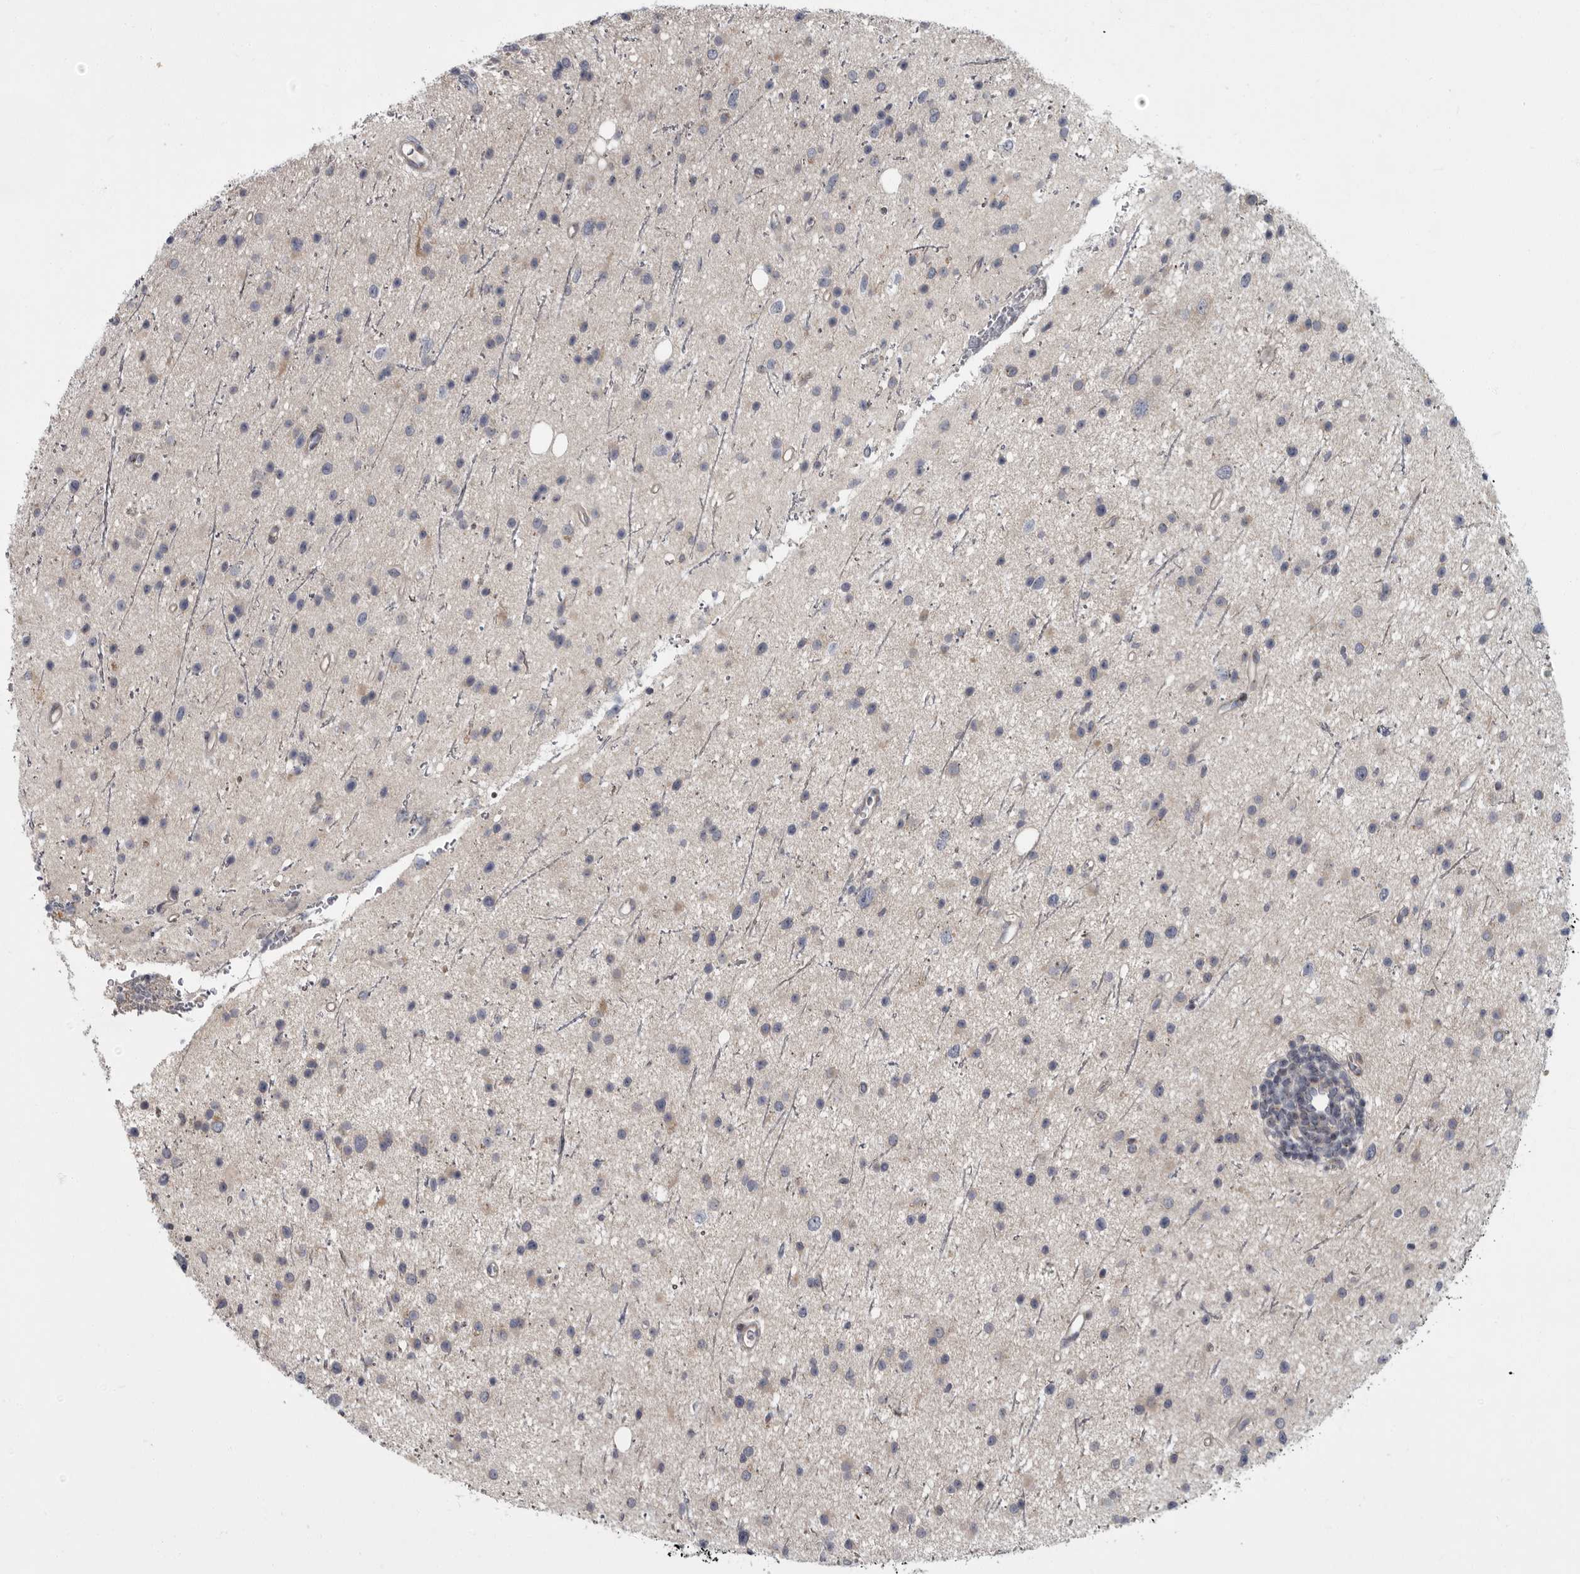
{"staining": {"intensity": "negative", "quantity": "none", "location": "none"}, "tissue": "glioma", "cell_type": "Tumor cells", "image_type": "cancer", "snomed": [{"axis": "morphology", "description": "Glioma, malignant, Low grade"}, {"axis": "topography", "description": "Cerebral cortex"}], "caption": "Tumor cells show no significant protein expression in glioma. The staining was performed using DAB to visualize the protein expression in brown, while the nuclei were stained in blue with hematoxylin (Magnification: 20x).", "gene": "PDE7A", "patient": {"sex": "female", "age": 39}}